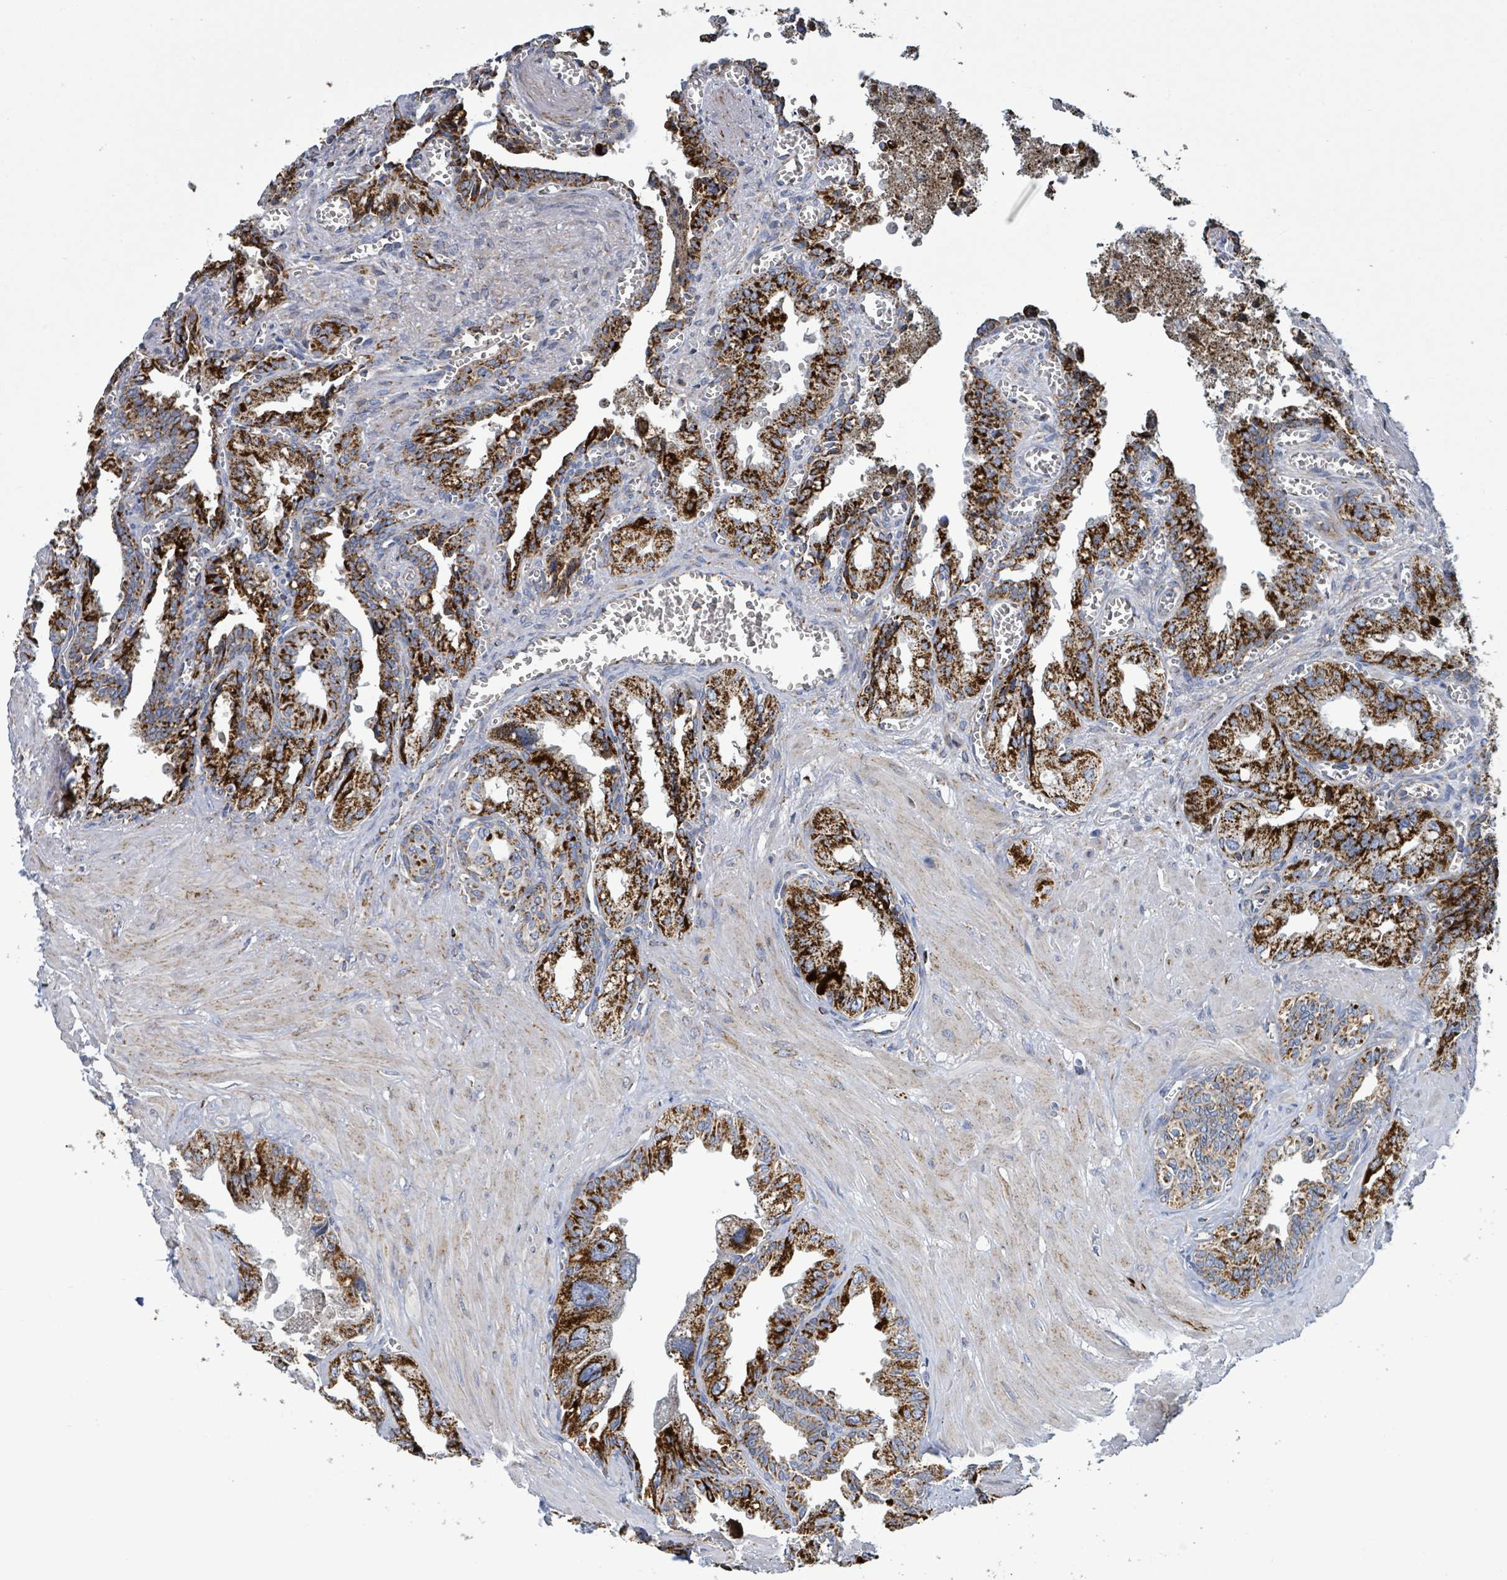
{"staining": {"intensity": "strong", "quantity": ">75%", "location": "cytoplasmic/membranous"}, "tissue": "seminal vesicle", "cell_type": "Glandular cells", "image_type": "normal", "snomed": [{"axis": "morphology", "description": "Normal tissue, NOS"}, {"axis": "topography", "description": "Seminal veicle"}], "caption": "A high amount of strong cytoplasmic/membranous staining is present in about >75% of glandular cells in benign seminal vesicle. (DAB (3,3'-diaminobenzidine) = brown stain, brightfield microscopy at high magnification).", "gene": "SUCLG2", "patient": {"sex": "male", "age": 67}}